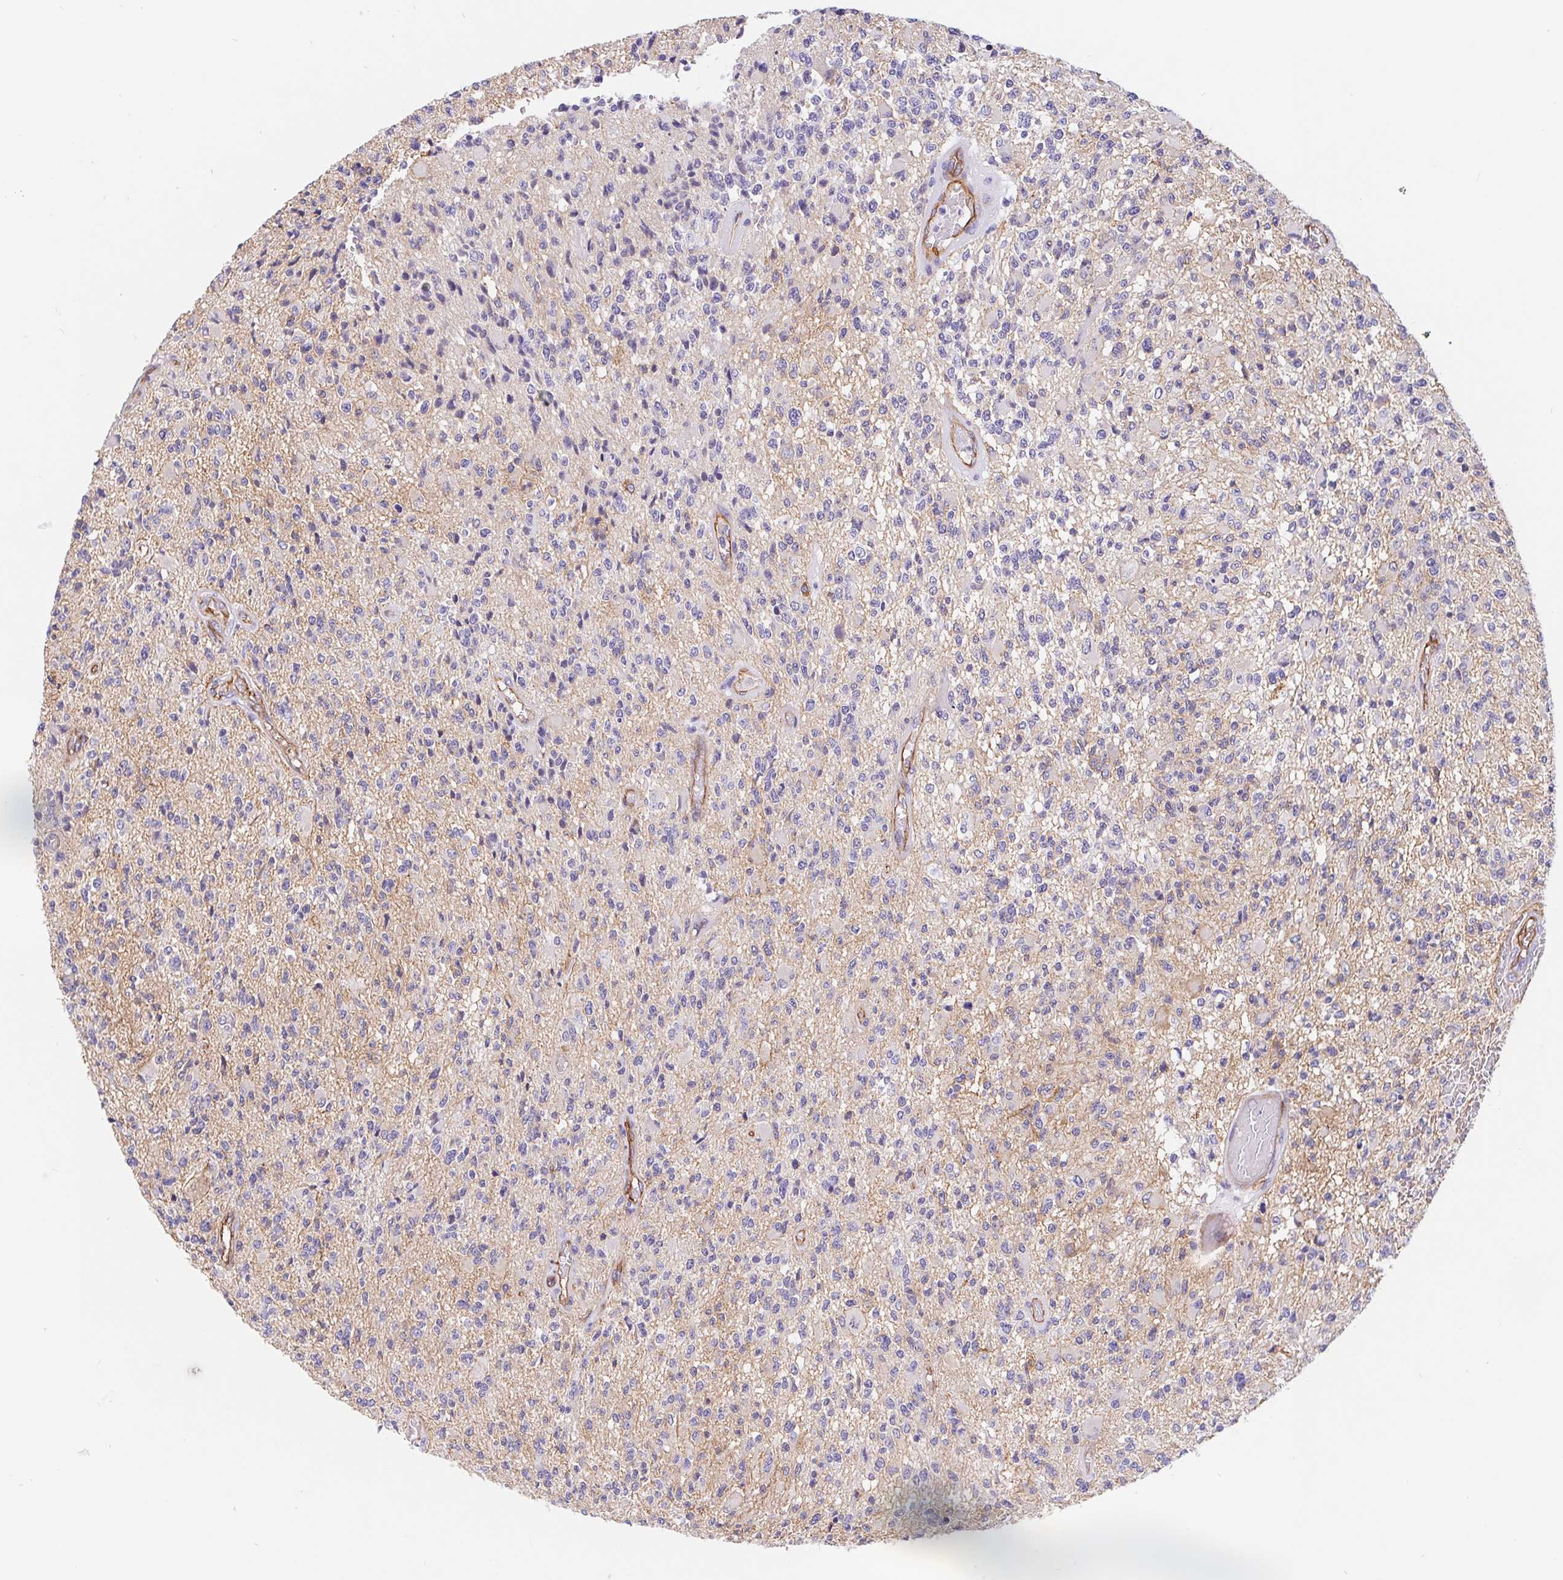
{"staining": {"intensity": "negative", "quantity": "none", "location": "none"}, "tissue": "glioma", "cell_type": "Tumor cells", "image_type": "cancer", "snomed": [{"axis": "morphology", "description": "Glioma, malignant, High grade"}, {"axis": "topography", "description": "Brain"}], "caption": "The immunohistochemistry (IHC) photomicrograph has no significant expression in tumor cells of malignant glioma (high-grade) tissue.", "gene": "LIMCH1", "patient": {"sex": "female", "age": 63}}